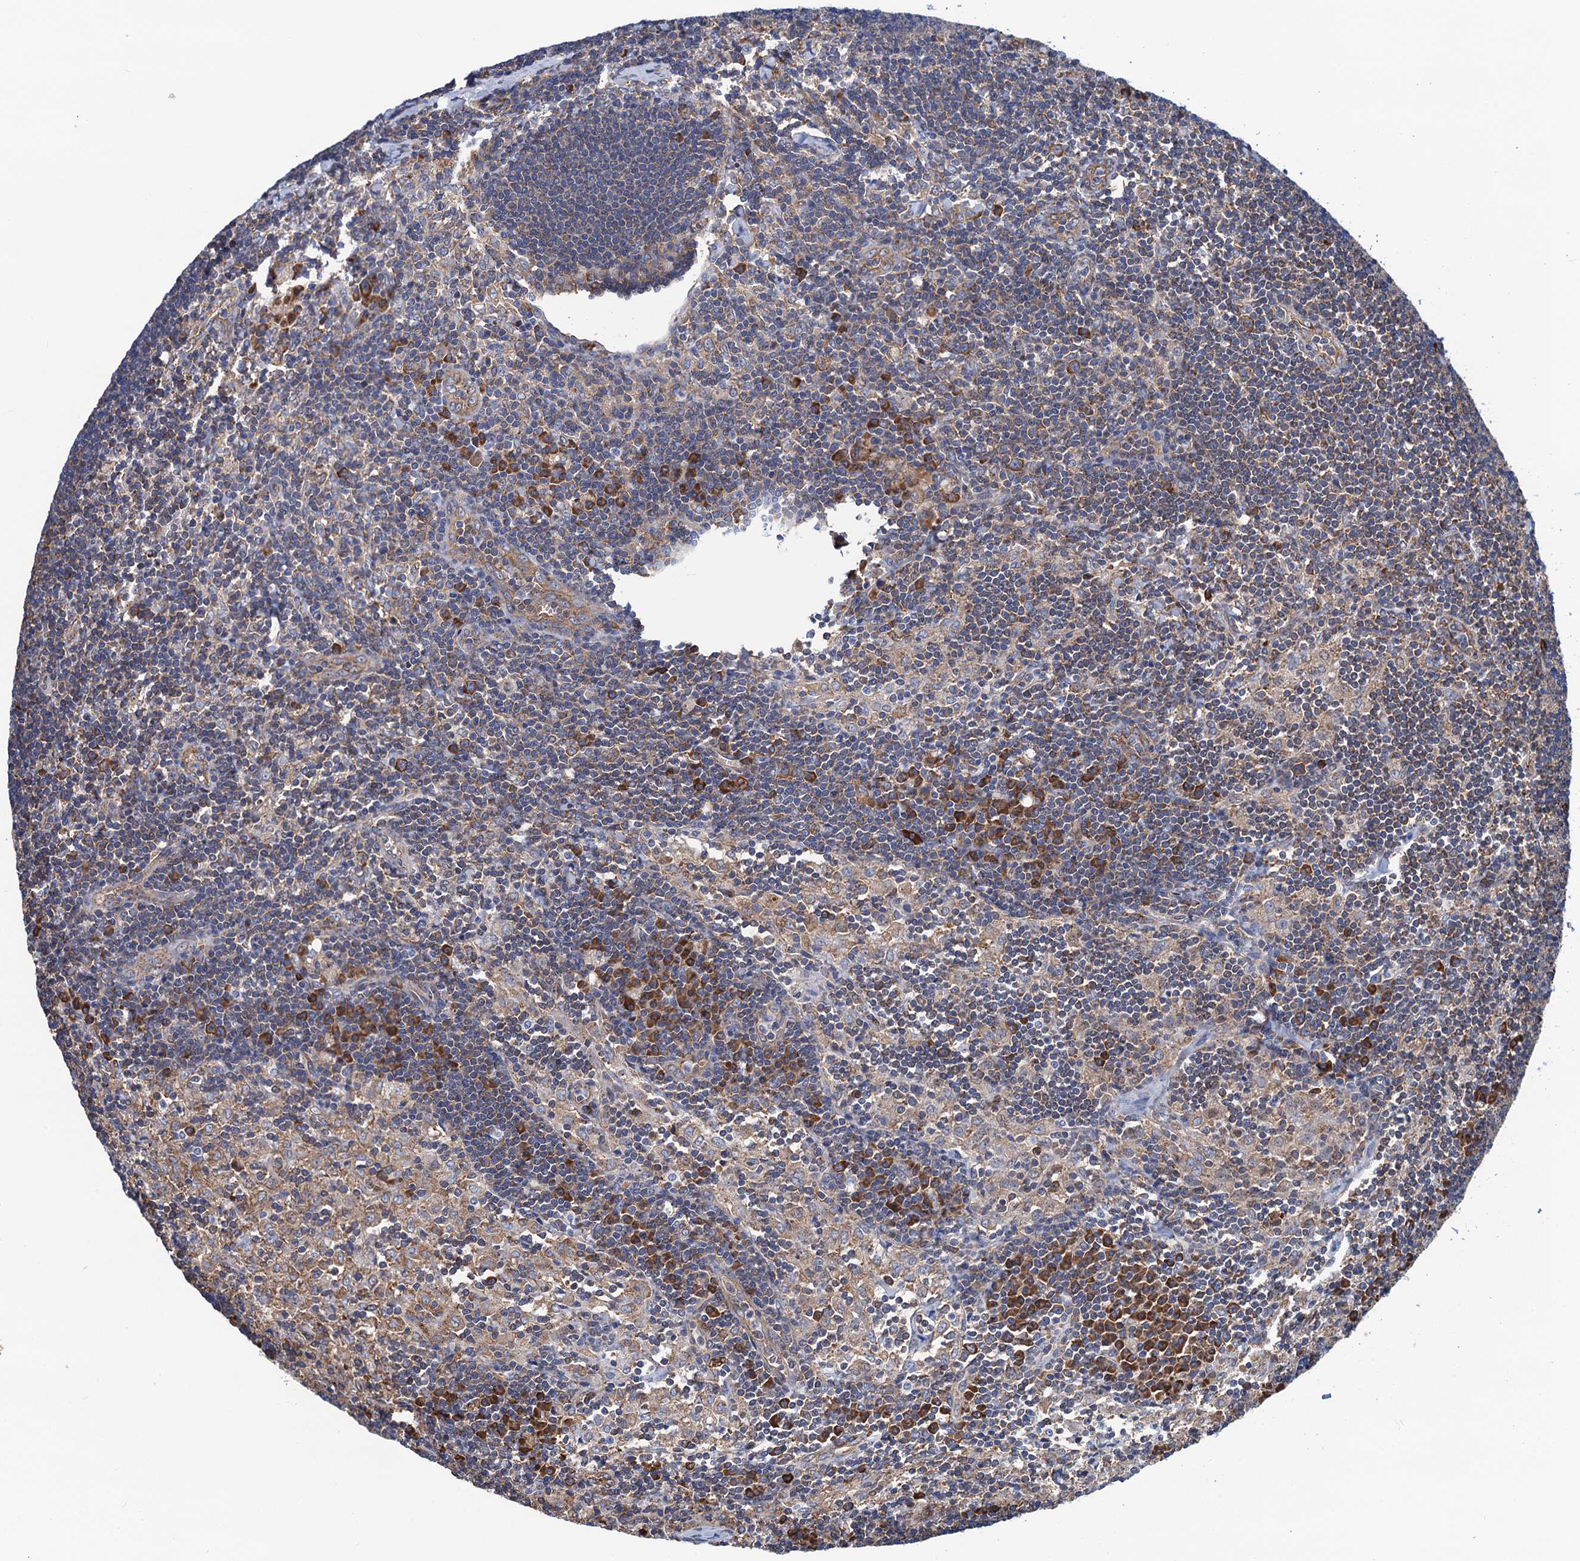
{"staining": {"intensity": "moderate", "quantity": ">75%", "location": "cytoplasmic/membranous"}, "tissue": "lymph node", "cell_type": "Germinal center cells", "image_type": "normal", "snomed": [{"axis": "morphology", "description": "Normal tissue, NOS"}, {"axis": "topography", "description": "Lymph node"}], "caption": "Germinal center cells display moderate cytoplasmic/membranous staining in approximately >75% of cells in benign lymph node.", "gene": "SLC12A7", "patient": {"sex": "male", "age": 24}}